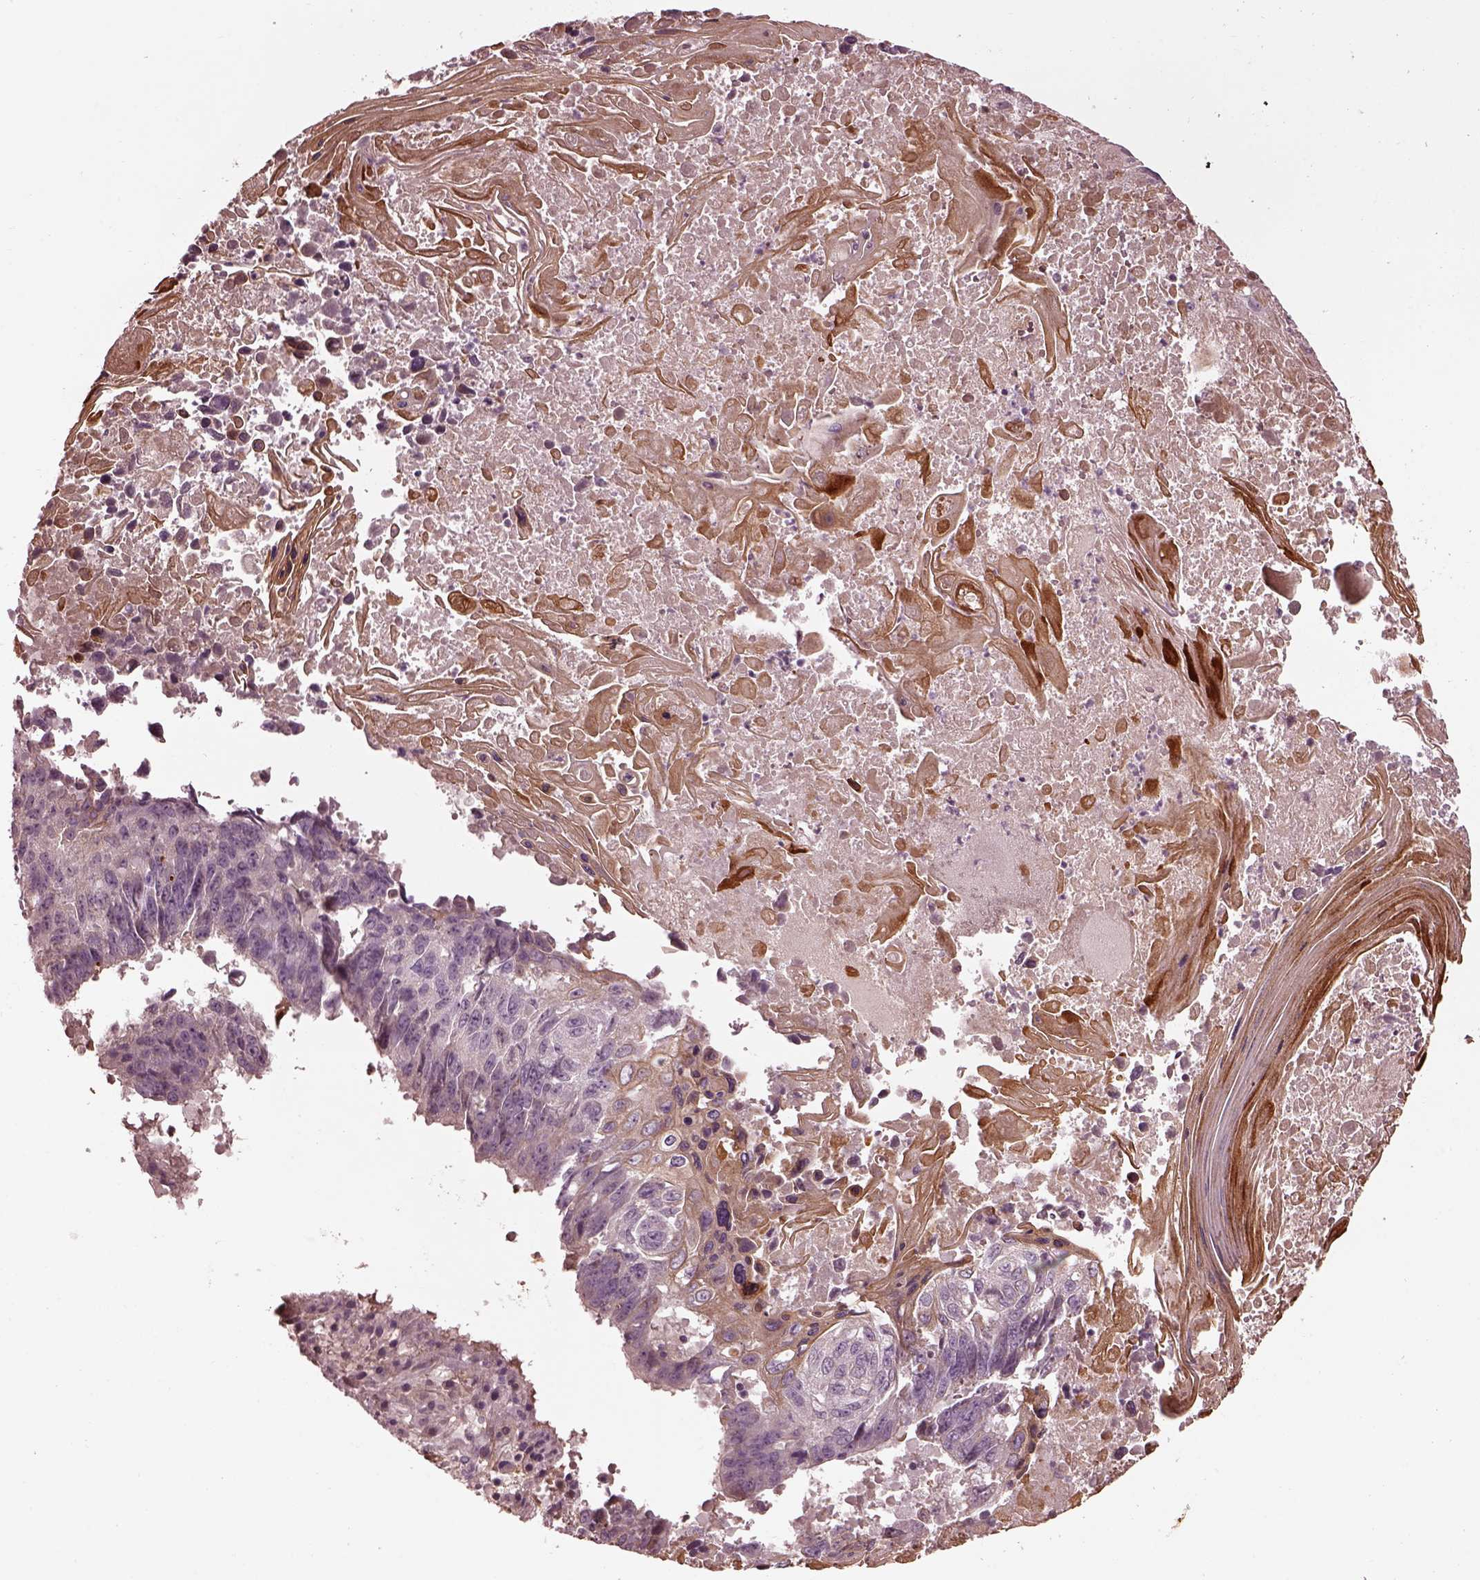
{"staining": {"intensity": "negative", "quantity": "none", "location": "none"}, "tissue": "lung cancer", "cell_type": "Tumor cells", "image_type": "cancer", "snomed": [{"axis": "morphology", "description": "Squamous cell carcinoma, NOS"}, {"axis": "topography", "description": "Lung"}], "caption": "High magnification brightfield microscopy of lung cancer stained with DAB (3,3'-diaminobenzidine) (brown) and counterstained with hematoxylin (blue): tumor cells show no significant positivity.", "gene": "EFEMP1", "patient": {"sex": "male", "age": 73}}